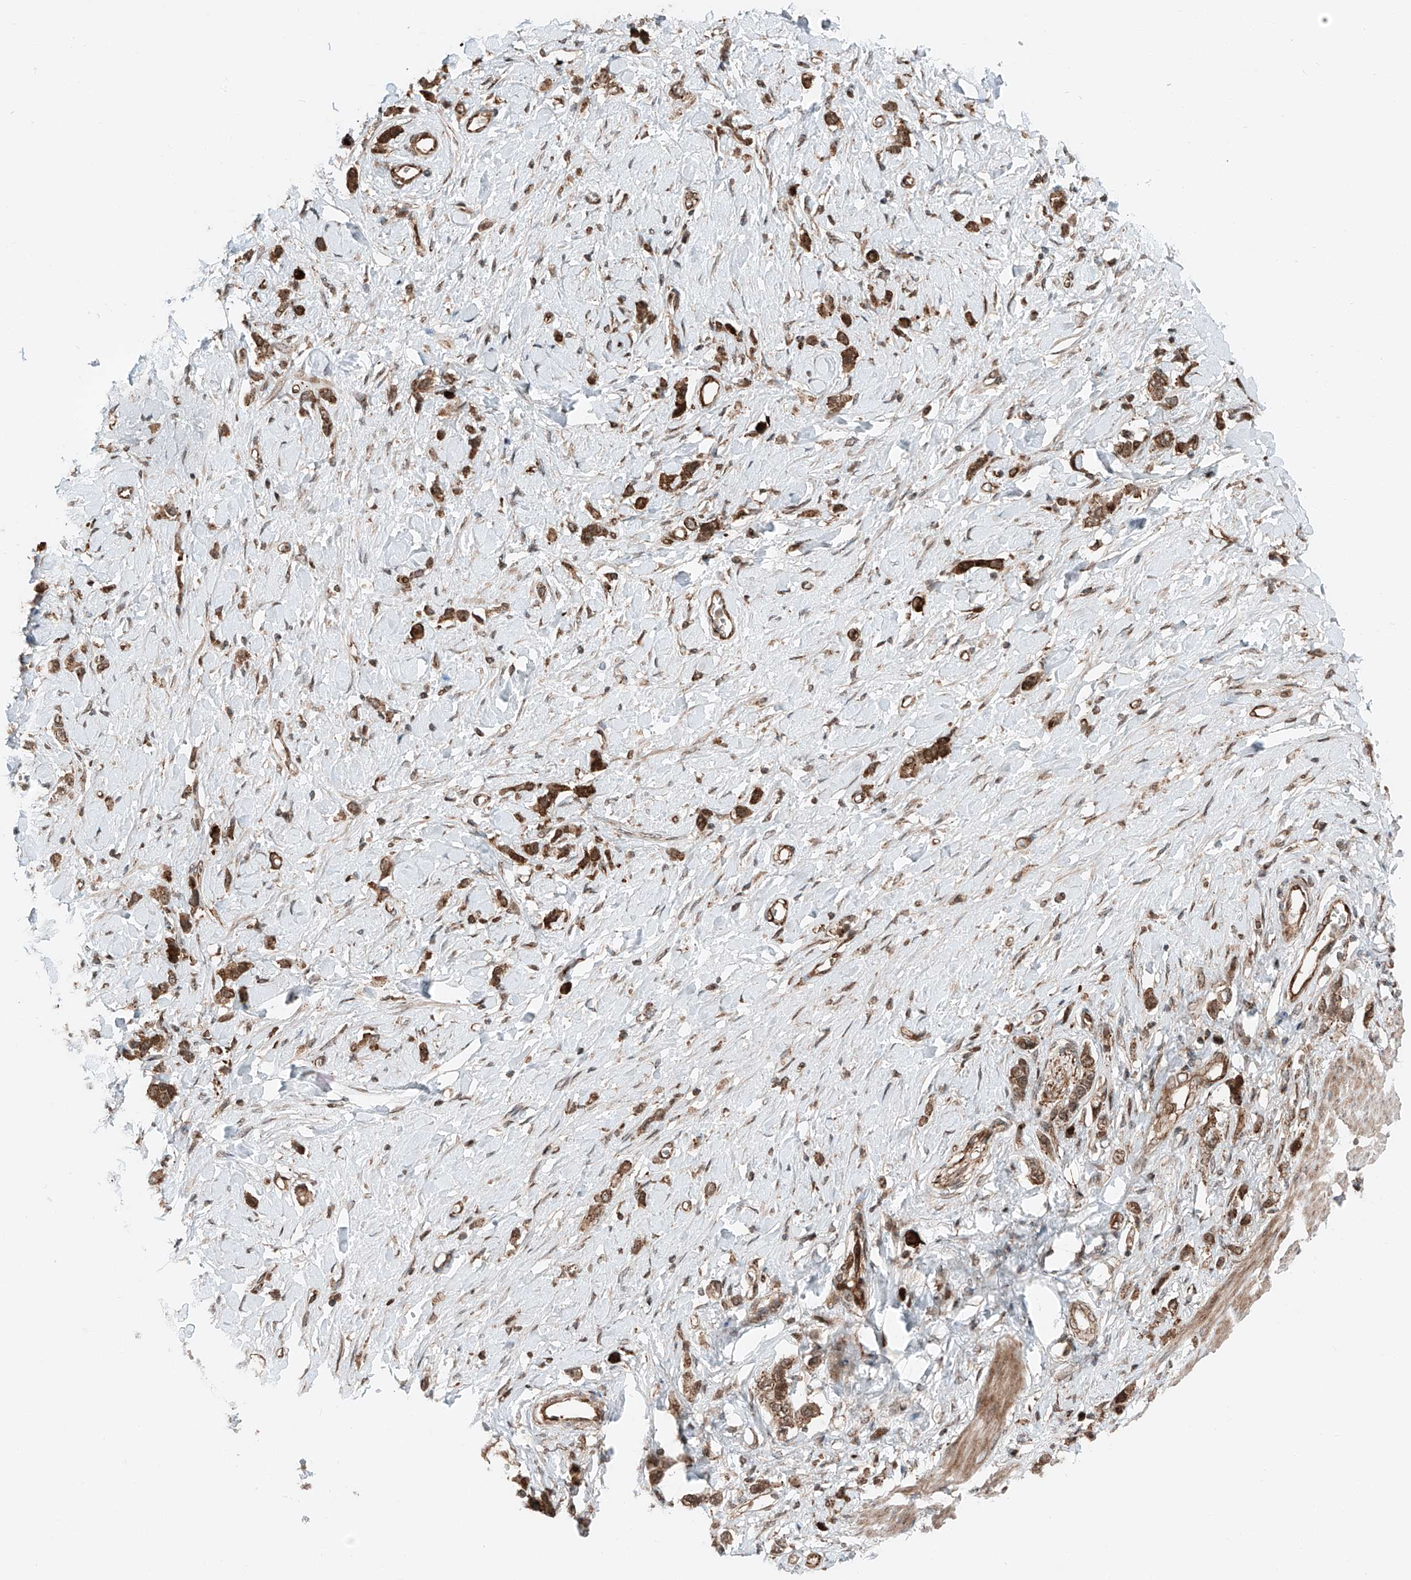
{"staining": {"intensity": "strong", "quantity": ">75%", "location": "cytoplasmic/membranous"}, "tissue": "stomach cancer", "cell_type": "Tumor cells", "image_type": "cancer", "snomed": [{"axis": "morphology", "description": "Normal tissue, NOS"}, {"axis": "morphology", "description": "Adenocarcinoma, NOS"}, {"axis": "topography", "description": "Stomach, upper"}, {"axis": "topography", "description": "Stomach"}], "caption": "Strong cytoplasmic/membranous expression is seen in about >75% of tumor cells in stomach adenocarcinoma. (brown staining indicates protein expression, while blue staining denotes nuclei).", "gene": "USP48", "patient": {"sex": "female", "age": 65}}